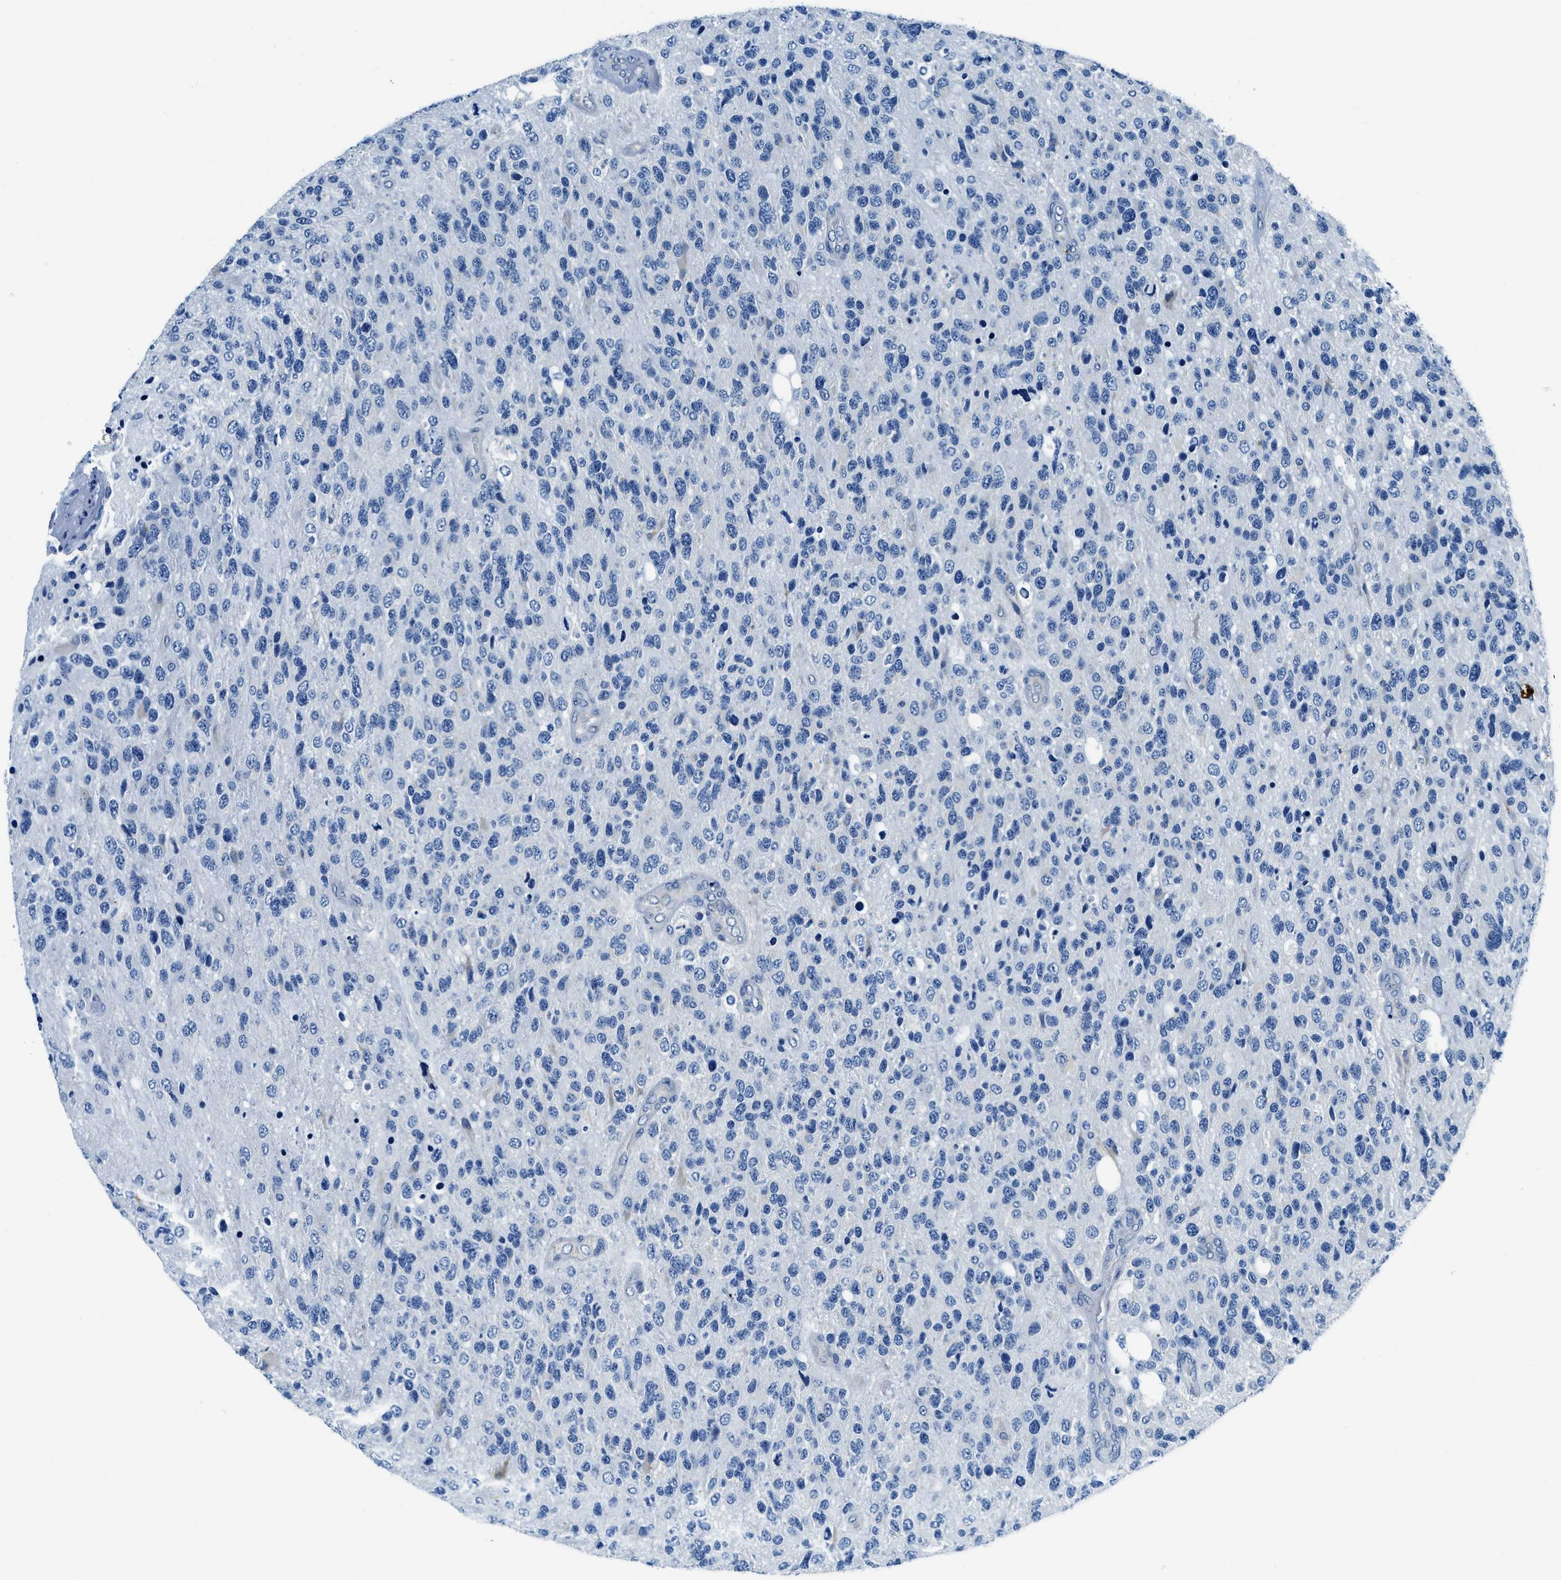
{"staining": {"intensity": "negative", "quantity": "none", "location": "none"}, "tissue": "glioma", "cell_type": "Tumor cells", "image_type": "cancer", "snomed": [{"axis": "morphology", "description": "Glioma, malignant, High grade"}, {"axis": "topography", "description": "Brain"}], "caption": "IHC image of neoplastic tissue: glioma stained with DAB (3,3'-diaminobenzidine) reveals no significant protein expression in tumor cells.", "gene": "UBAC2", "patient": {"sex": "female", "age": 58}}